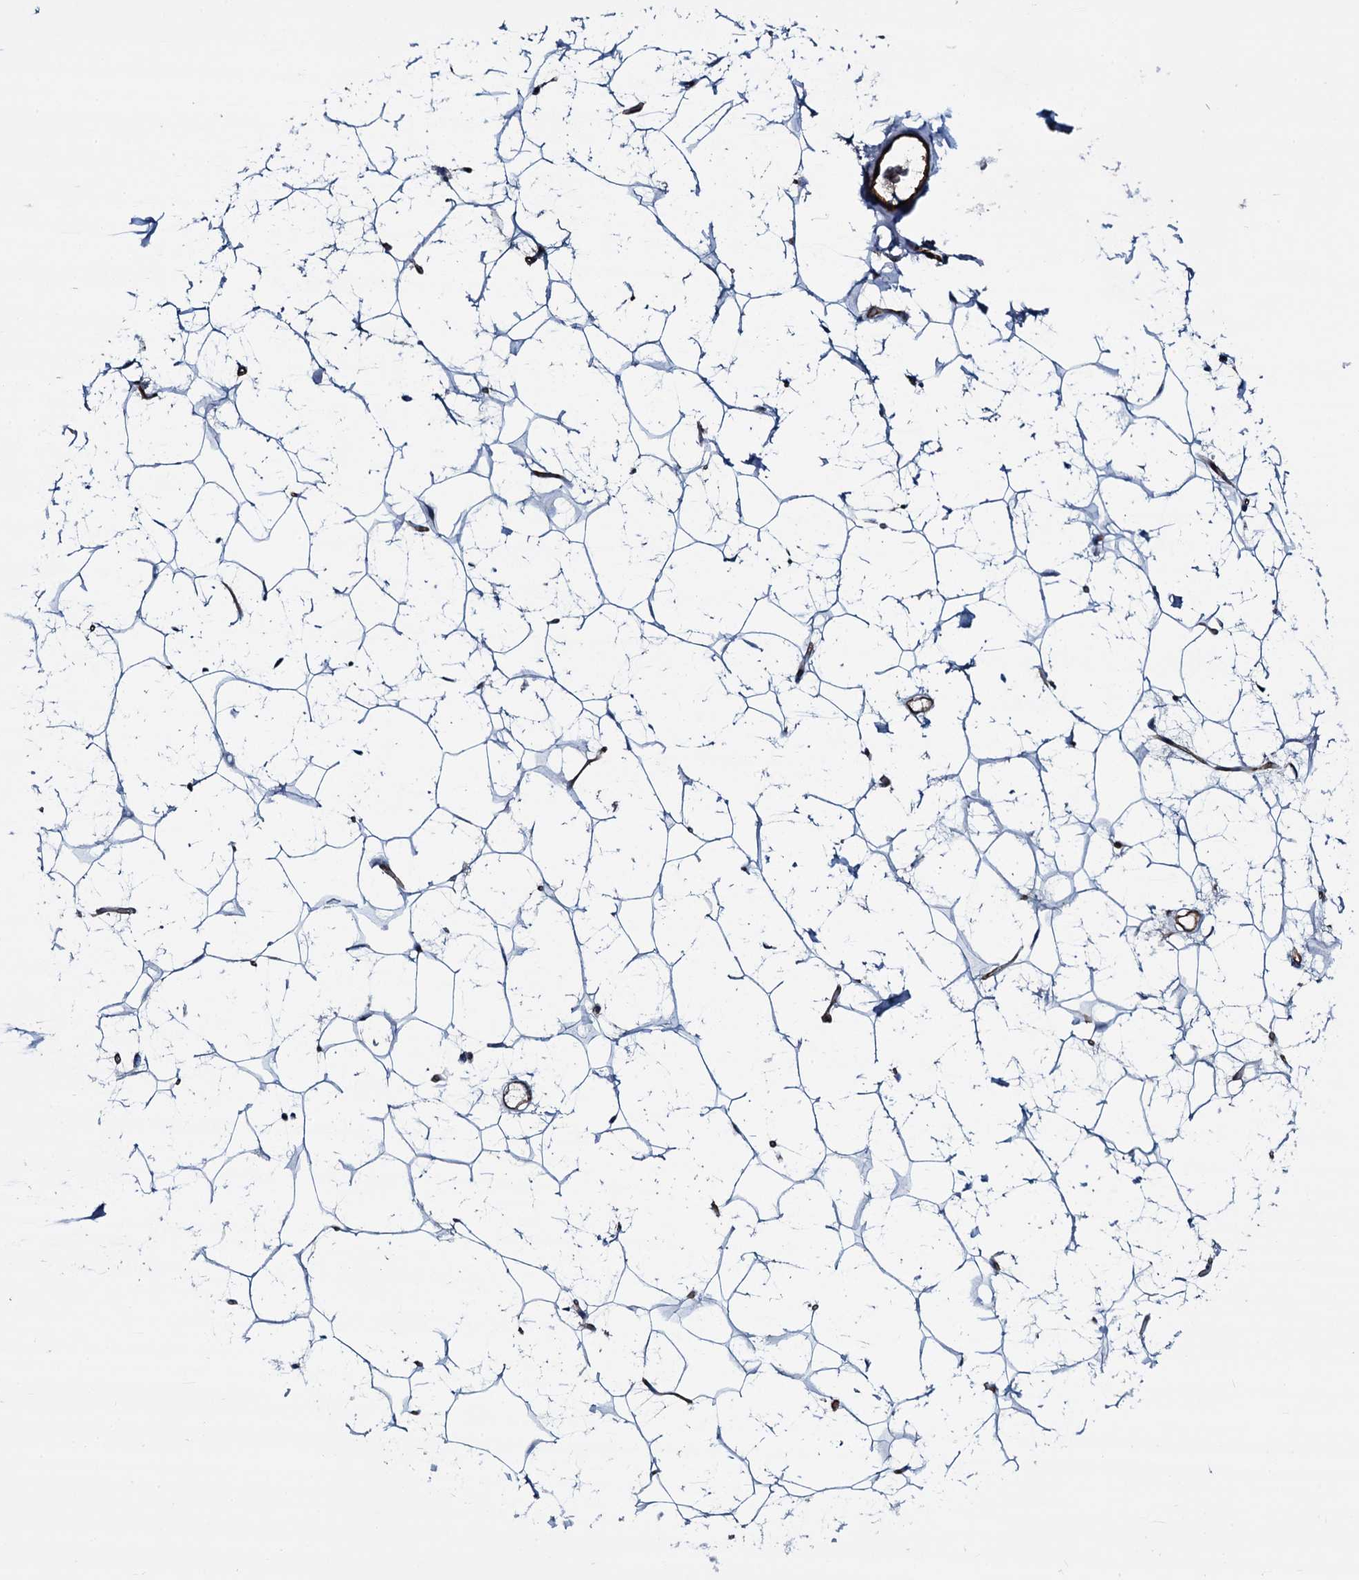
{"staining": {"intensity": "negative", "quantity": "none", "location": "none"}, "tissue": "adipose tissue", "cell_type": "Adipocytes", "image_type": "normal", "snomed": [{"axis": "morphology", "description": "Normal tissue, NOS"}, {"axis": "topography", "description": "Breast"}], "caption": "Adipocytes show no significant protein expression in benign adipose tissue. (DAB IHC visualized using brightfield microscopy, high magnification).", "gene": "CLEC14A", "patient": {"sex": "female", "age": 26}}